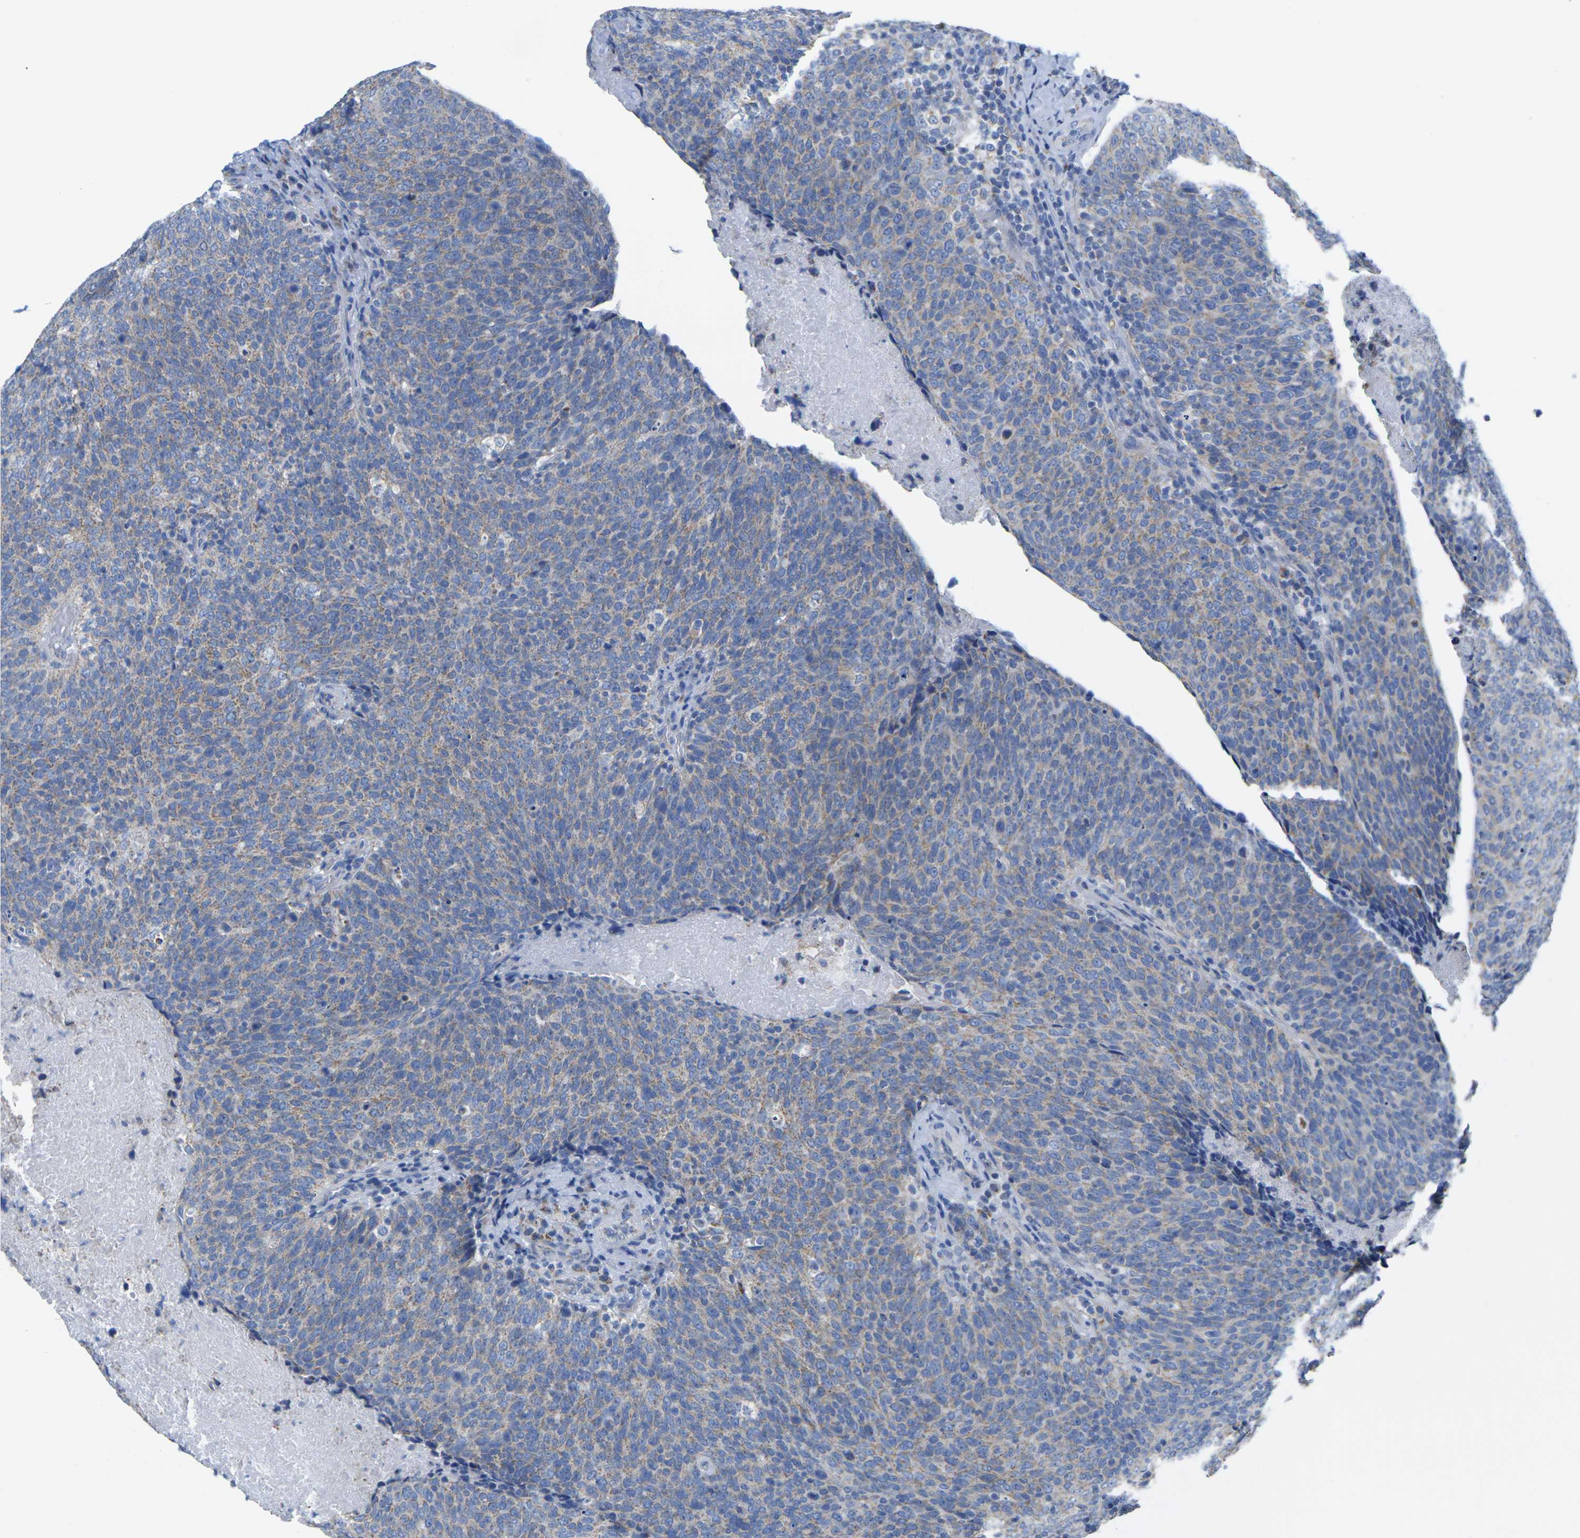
{"staining": {"intensity": "weak", "quantity": "<25%", "location": "cytoplasmic/membranous"}, "tissue": "head and neck cancer", "cell_type": "Tumor cells", "image_type": "cancer", "snomed": [{"axis": "morphology", "description": "Squamous cell carcinoma, NOS"}, {"axis": "morphology", "description": "Squamous cell carcinoma, metastatic, NOS"}, {"axis": "topography", "description": "Lymph node"}, {"axis": "topography", "description": "Head-Neck"}], "caption": "An image of human squamous cell carcinoma (head and neck) is negative for staining in tumor cells.", "gene": "TMEM204", "patient": {"sex": "male", "age": 62}}